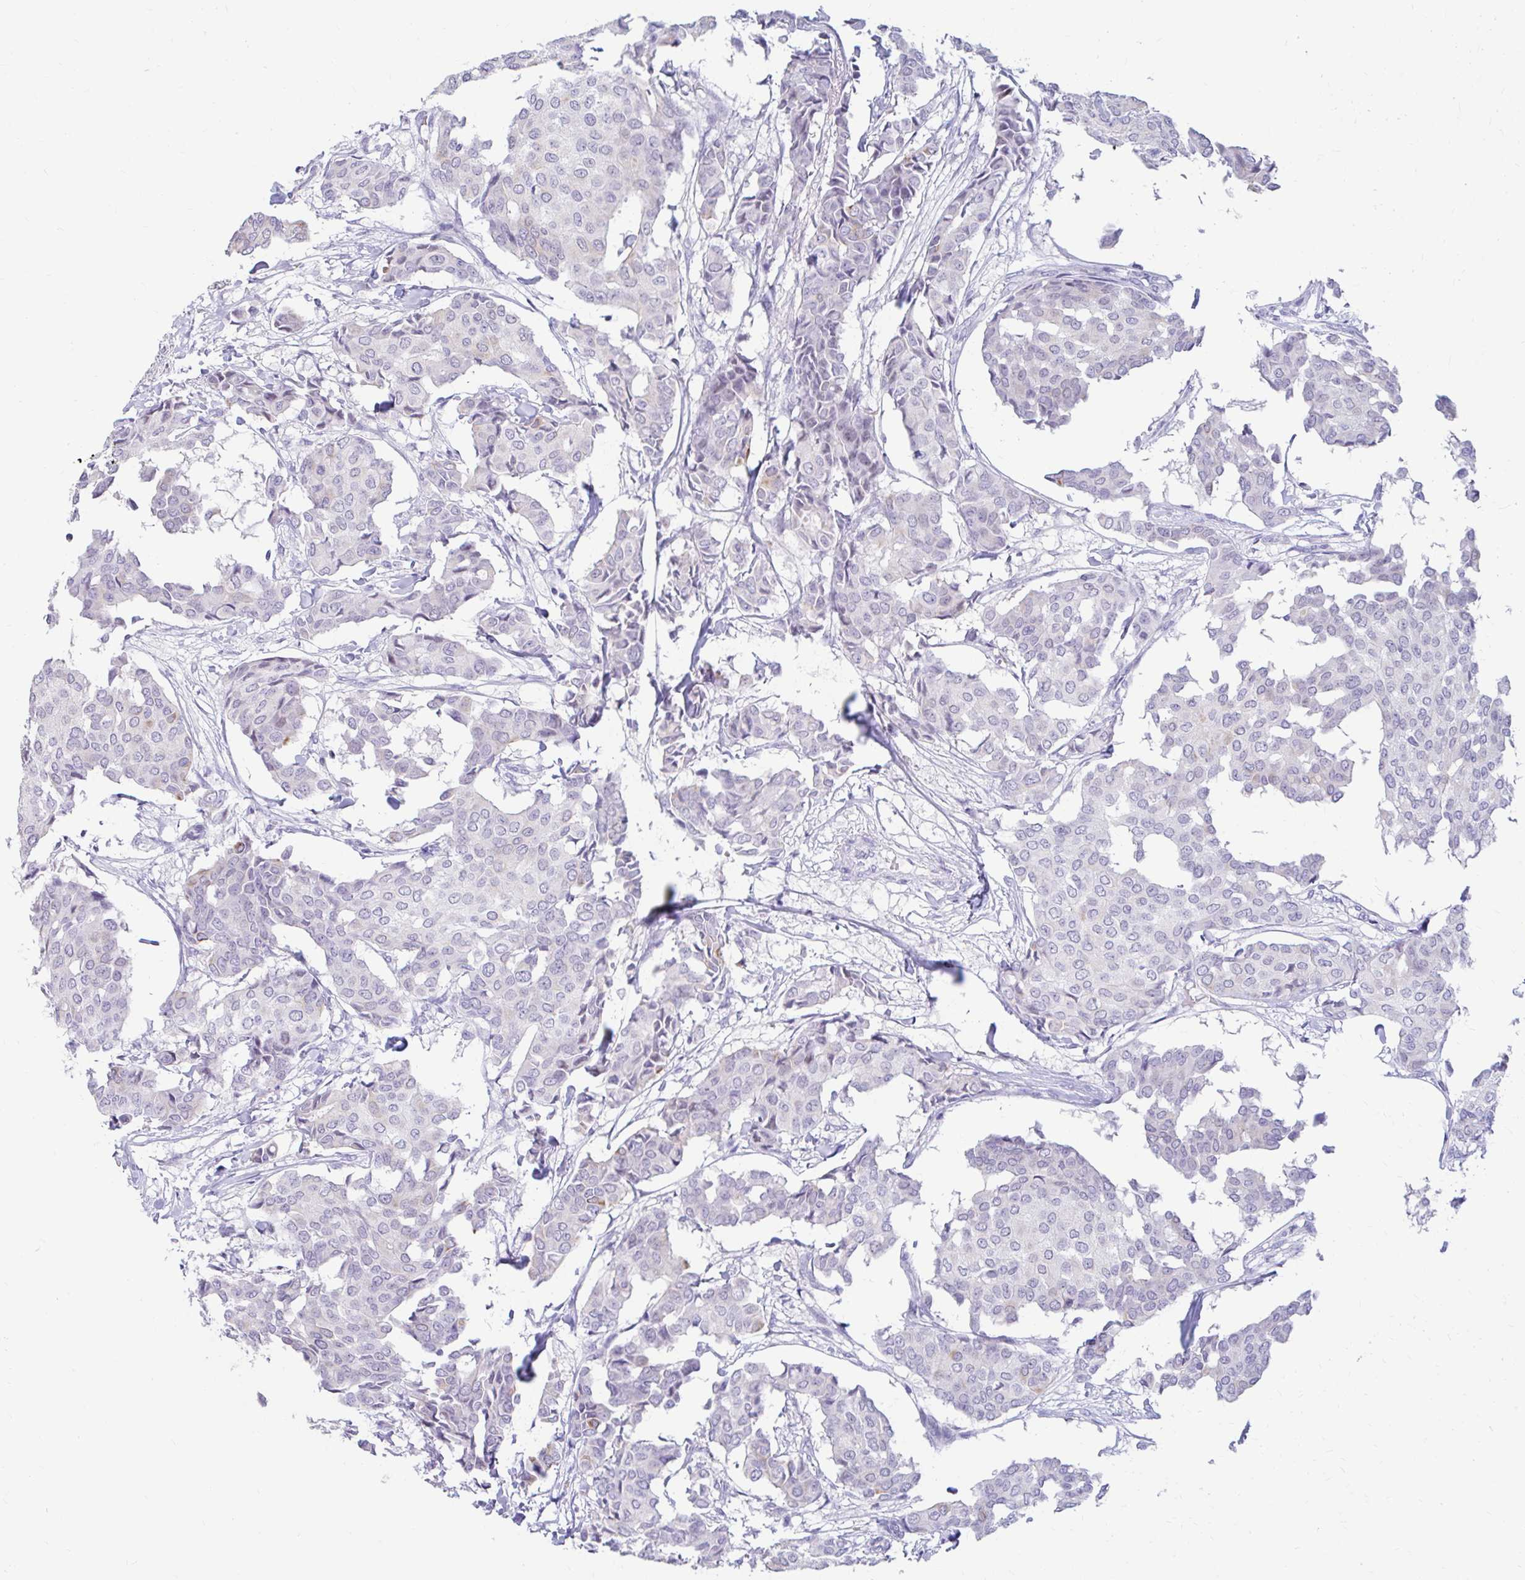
{"staining": {"intensity": "negative", "quantity": "none", "location": "none"}, "tissue": "breast cancer", "cell_type": "Tumor cells", "image_type": "cancer", "snomed": [{"axis": "morphology", "description": "Duct carcinoma"}, {"axis": "topography", "description": "Breast"}], "caption": "An IHC micrograph of intraductal carcinoma (breast) is shown. There is no staining in tumor cells of intraductal carcinoma (breast).", "gene": "RGS16", "patient": {"sex": "female", "age": 75}}